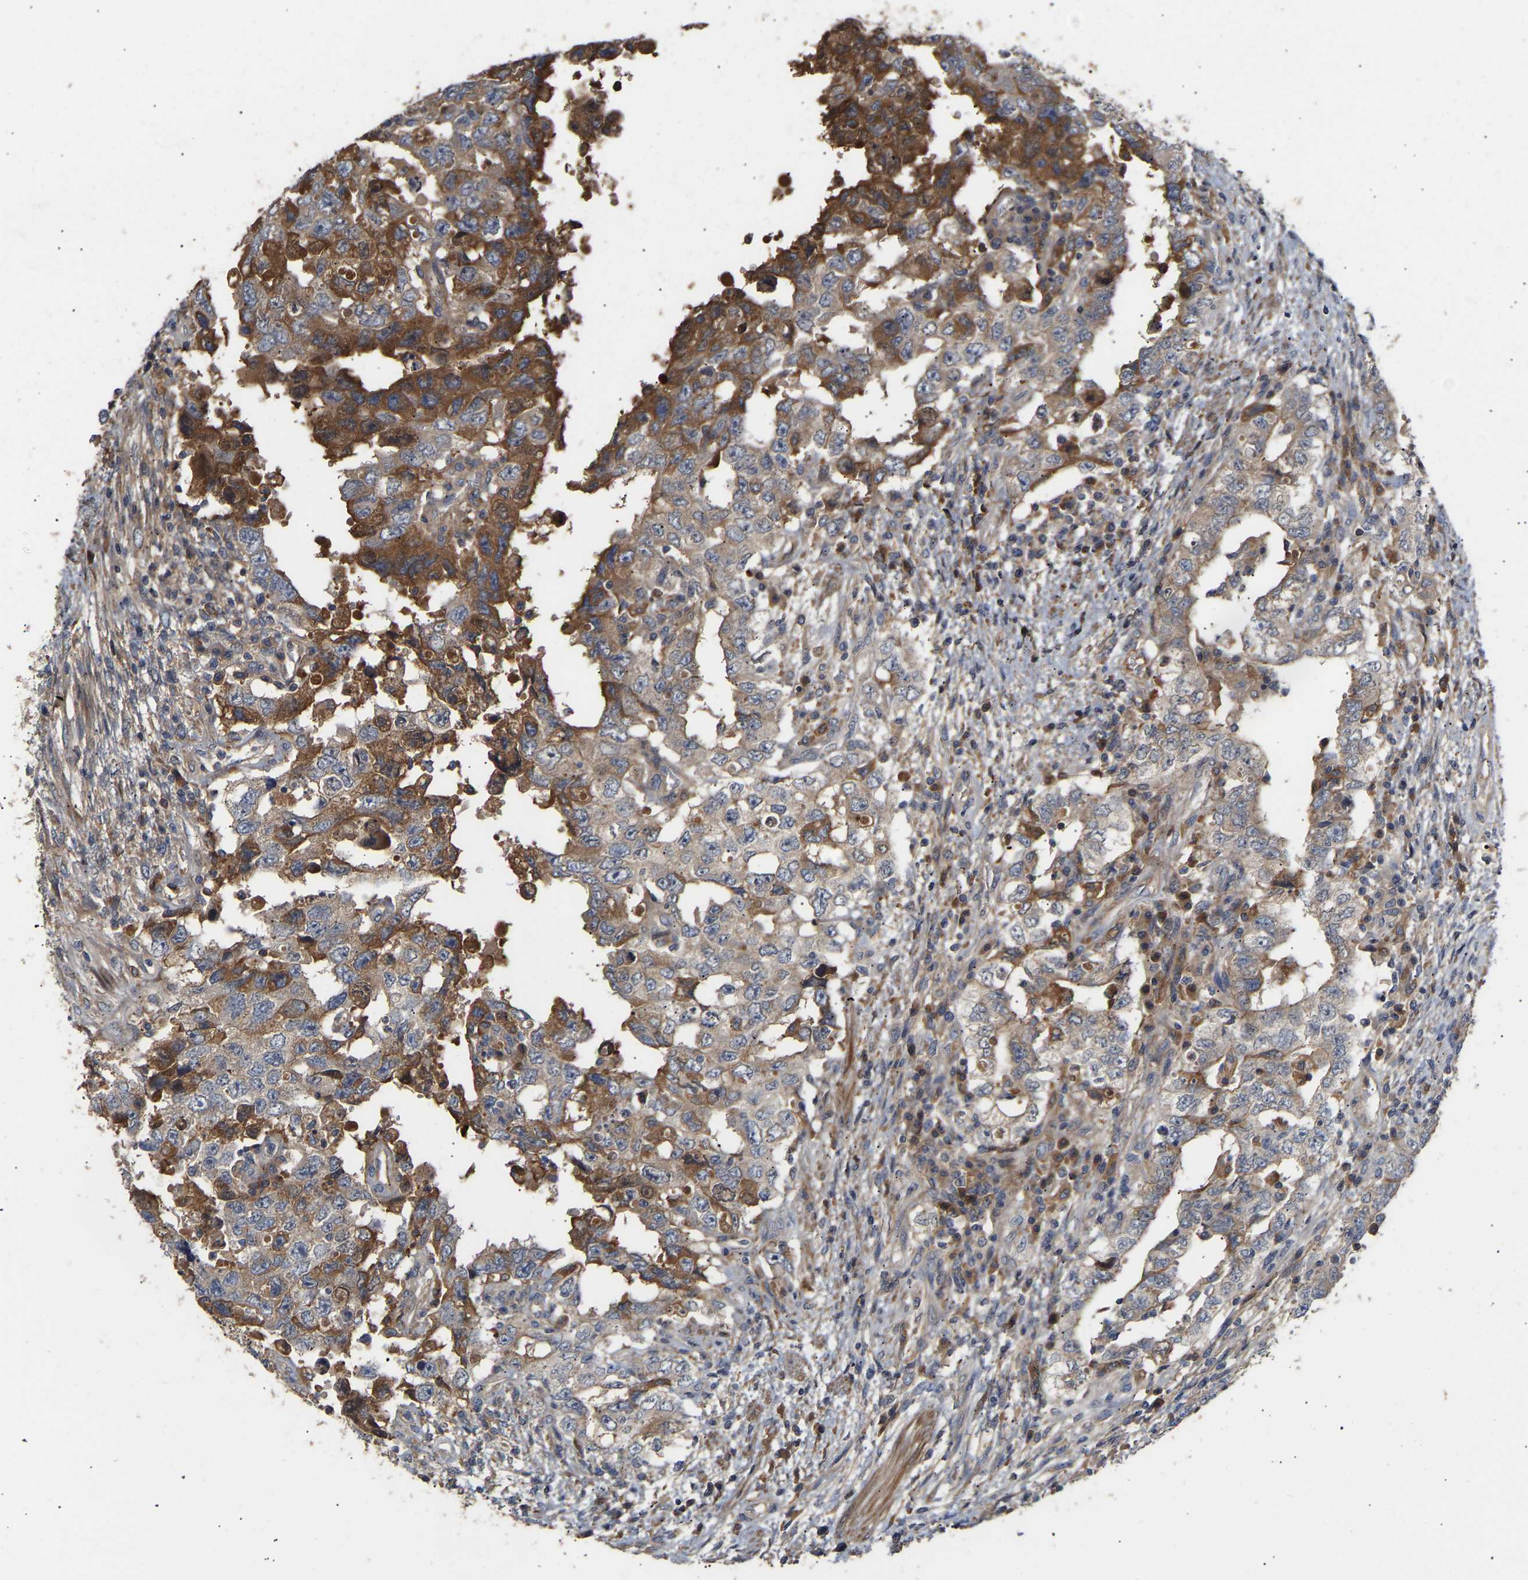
{"staining": {"intensity": "moderate", "quantity": "25%-75%", "location": "cytoplasmic/membranous"}, "tissue": "testis cancer", "cell_type": "Tumor cells", "image_type": "cancer", "snomed": [{"axis": "morphology", "description": "Carcinoma, Embryonal, NOS"}, {"axis": "topography", "description": "Testis"}], "caption": "High-magnification brightfield microscopy of testis cancer (embryonal carcinoma) stained with DAB (3,3'-diaminobenzidine) (brown) and counterstained with hematoxylin (blue). tumor cells exhibit moderate cytoplasmic/membranous positivity is seen in about25%-75% of cells.", "gene": "KASH5", "patient": {"sex": "male", "age": 26}}